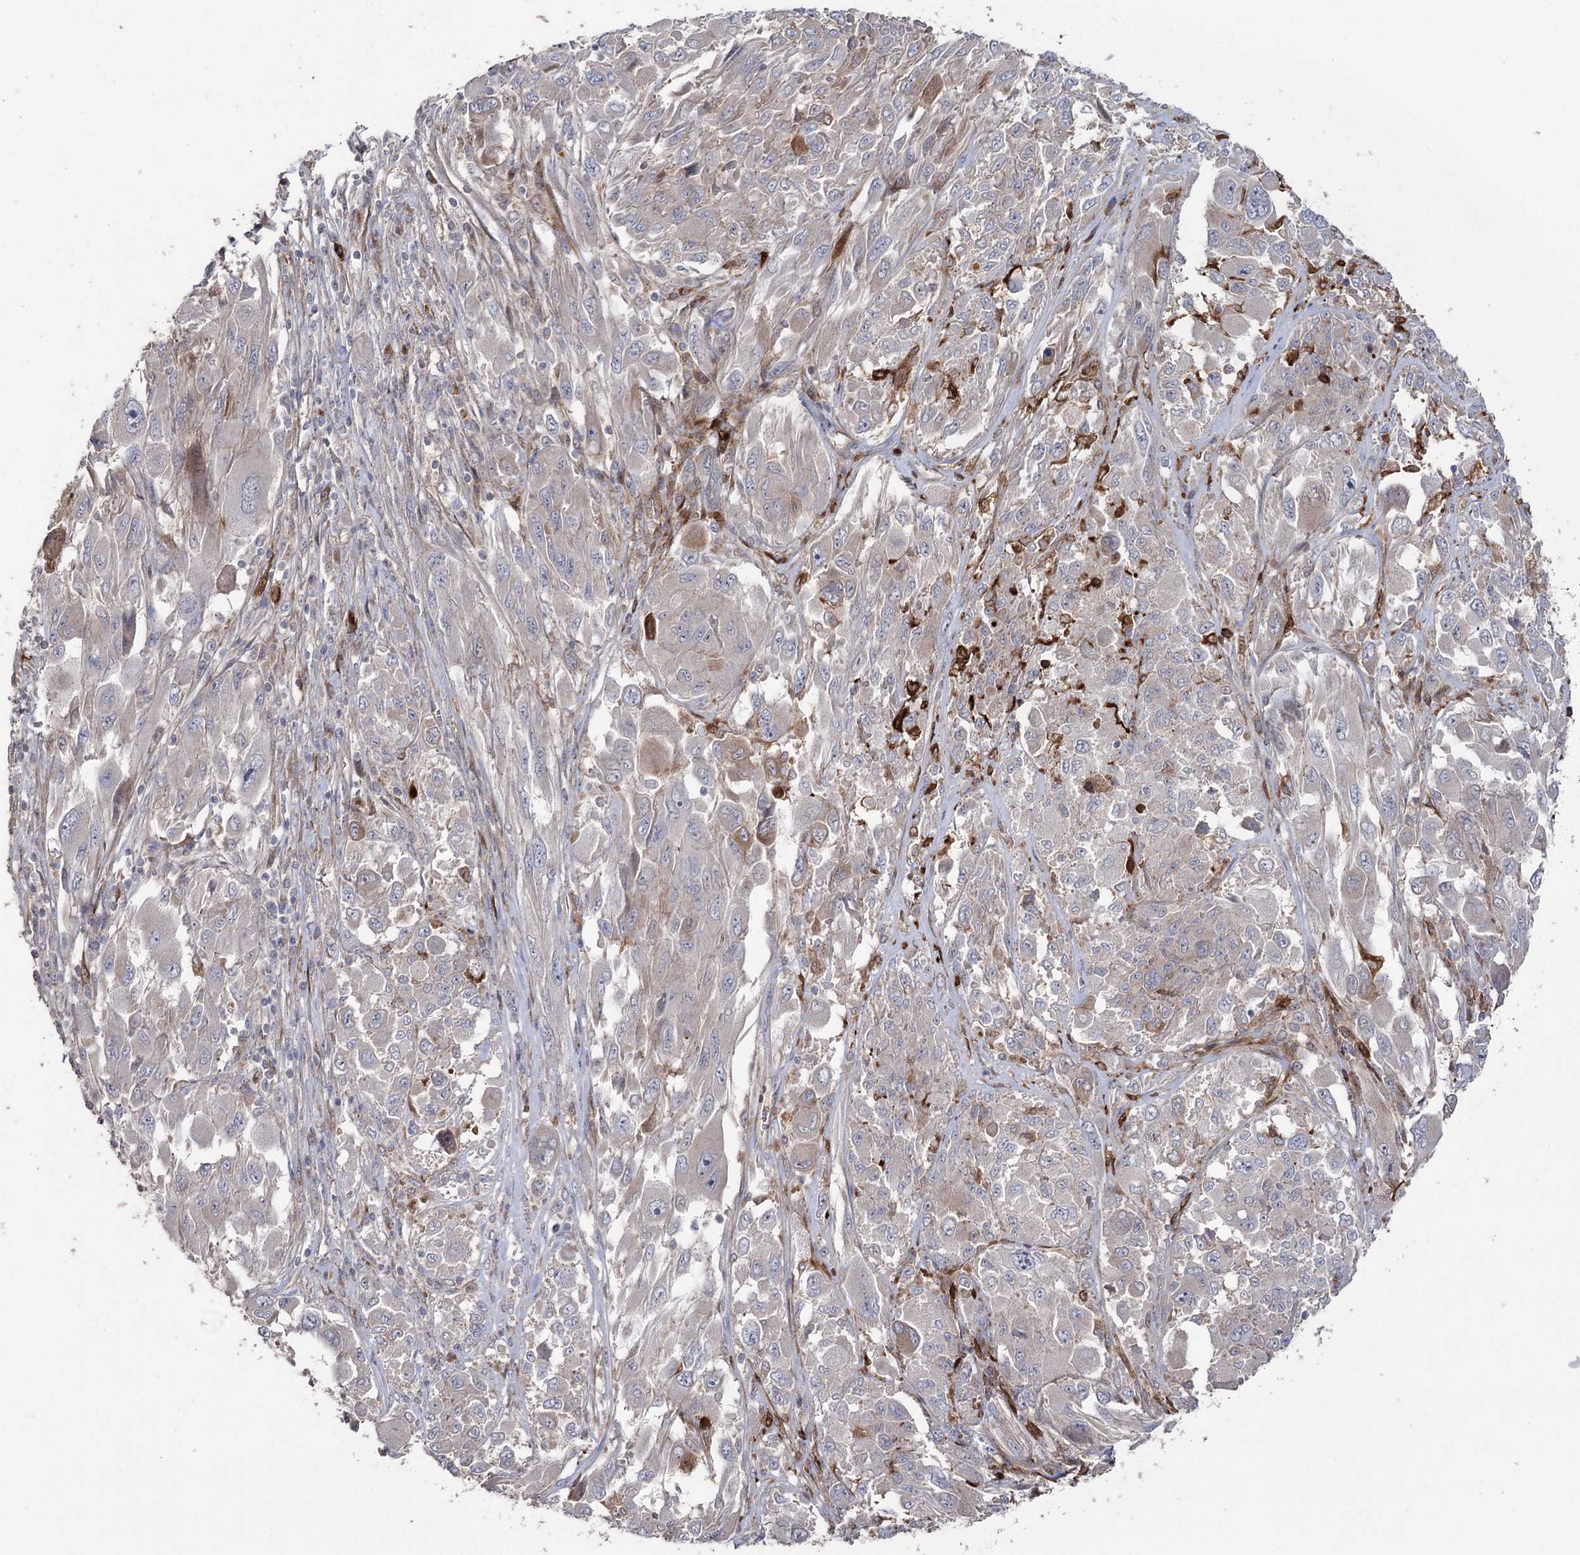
{"staining": {"intensity": "weak", "quantity": "<25%", "location": "cytoplasmic/membranous"}, "tissue": "melanoma", "cell_type": "Tumor cells", "image_type": "cancer", "snomed": [{"axis": "morphology", "description": "Malignant melanoma, NOS"}, {"axis": "topography", "description": "Skin"}], "caption": "IHC histopathology image of neoplastic tissue: human malignant melanoma stained with DAB shows no significant protein expression in tumor cells. (Immunohistochemistry, brightfield microscopy, high magnification).", "gene": "OTUD1", "patient": {"sex": "female", "age": 91}}